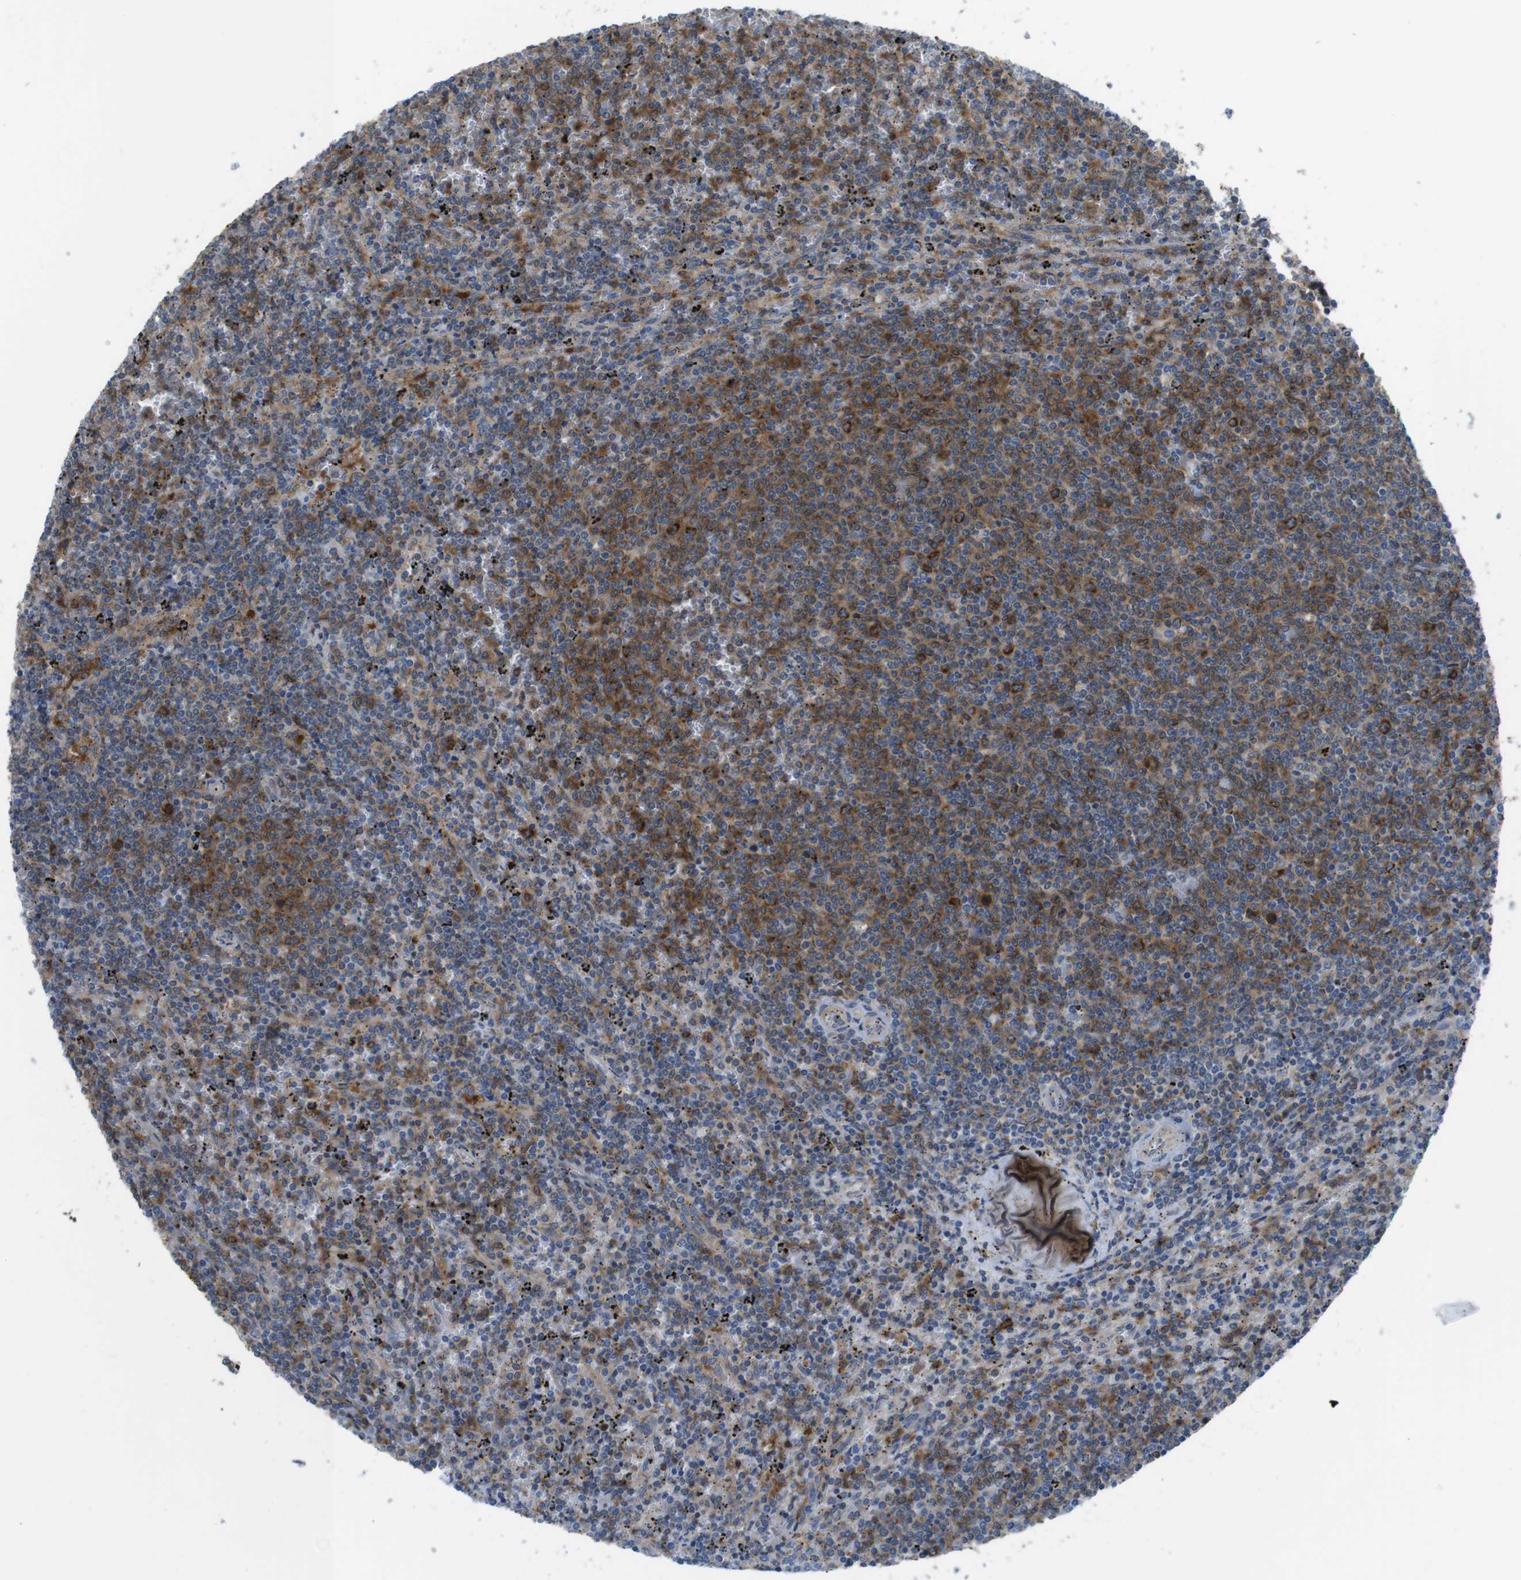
{"staining": {"intensity": "moderate", "quantity": ">75%", "location": "cytoplasmic/membranous"}, "tissue": "lymphoma", "cell_type": "Tumor cells", "image_type": "cancer", "snomed": [{"axis": "morphology", "description": "Malignant lymphoma, non-Hodgkin's type, Low grade"}, {"axis": "topography", "description": "Spleen"}], "caption": "This is a histology image of immunohistochemistry (IHC) staining of low-grade malignant lymphoma, non-Hodgkin's type, which shows moderate positivity in the cytoplasmic/membranous of tumor cells.", "gene": "MTHFD1", "patient": {"sex": "female", "age": 50}}